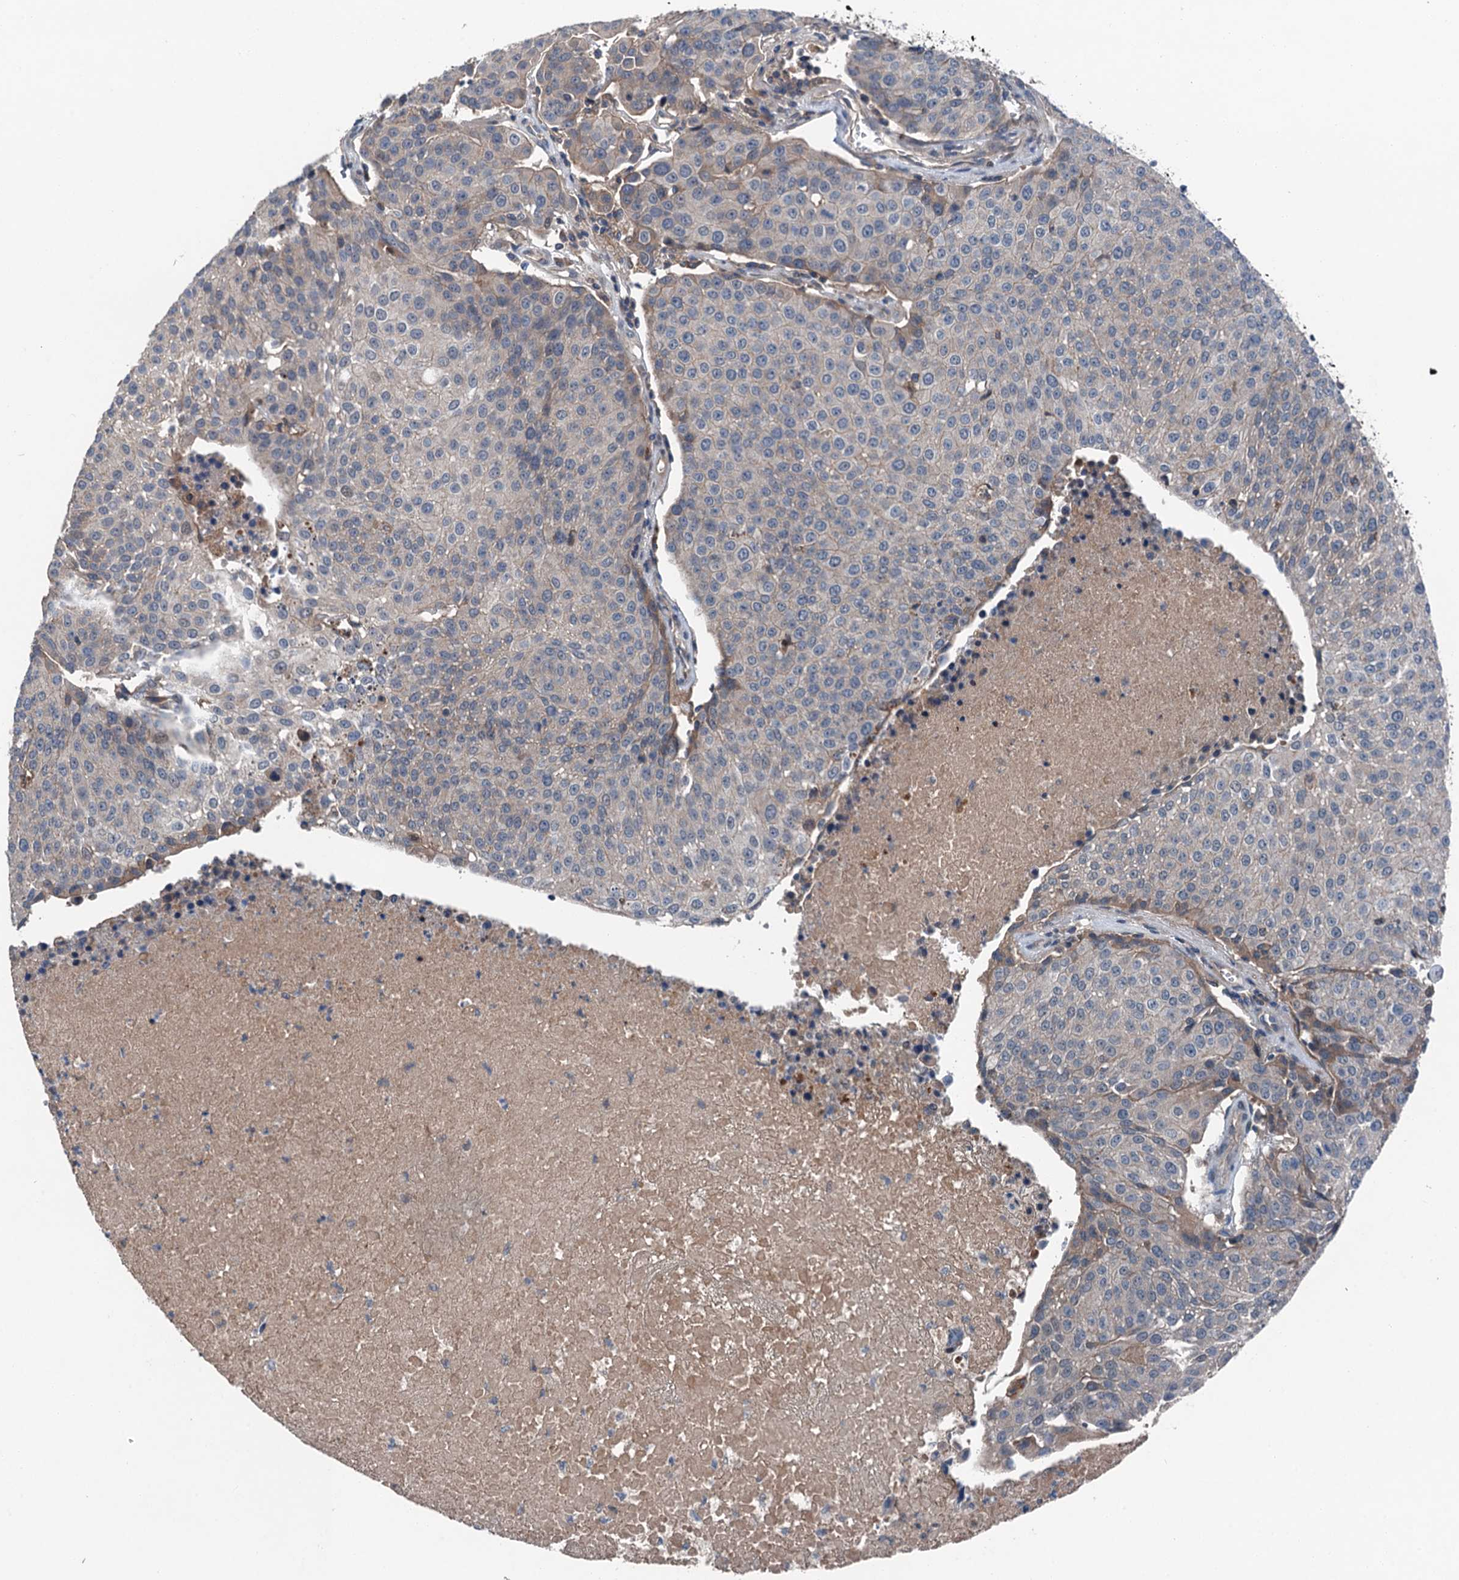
{"staining": {"intensity": "negative", "quantity": "none", "location": "none"}, "tissue": "urothelial cancer", "cell_type": "Tumor cells", "image_type": "cancer", "snomed": [{"axis": "morphology", "description": "Urothelial carcinoma, High grade"}, {"axis": "topography", "description": "Urinary bladder"}], "caption": "Urothelial cancer was stained to show a protein in brown. There is no significant staining in tumor cells.", "gene": "SLC2A10", "patient": {"sex": "female", "age": 85}}